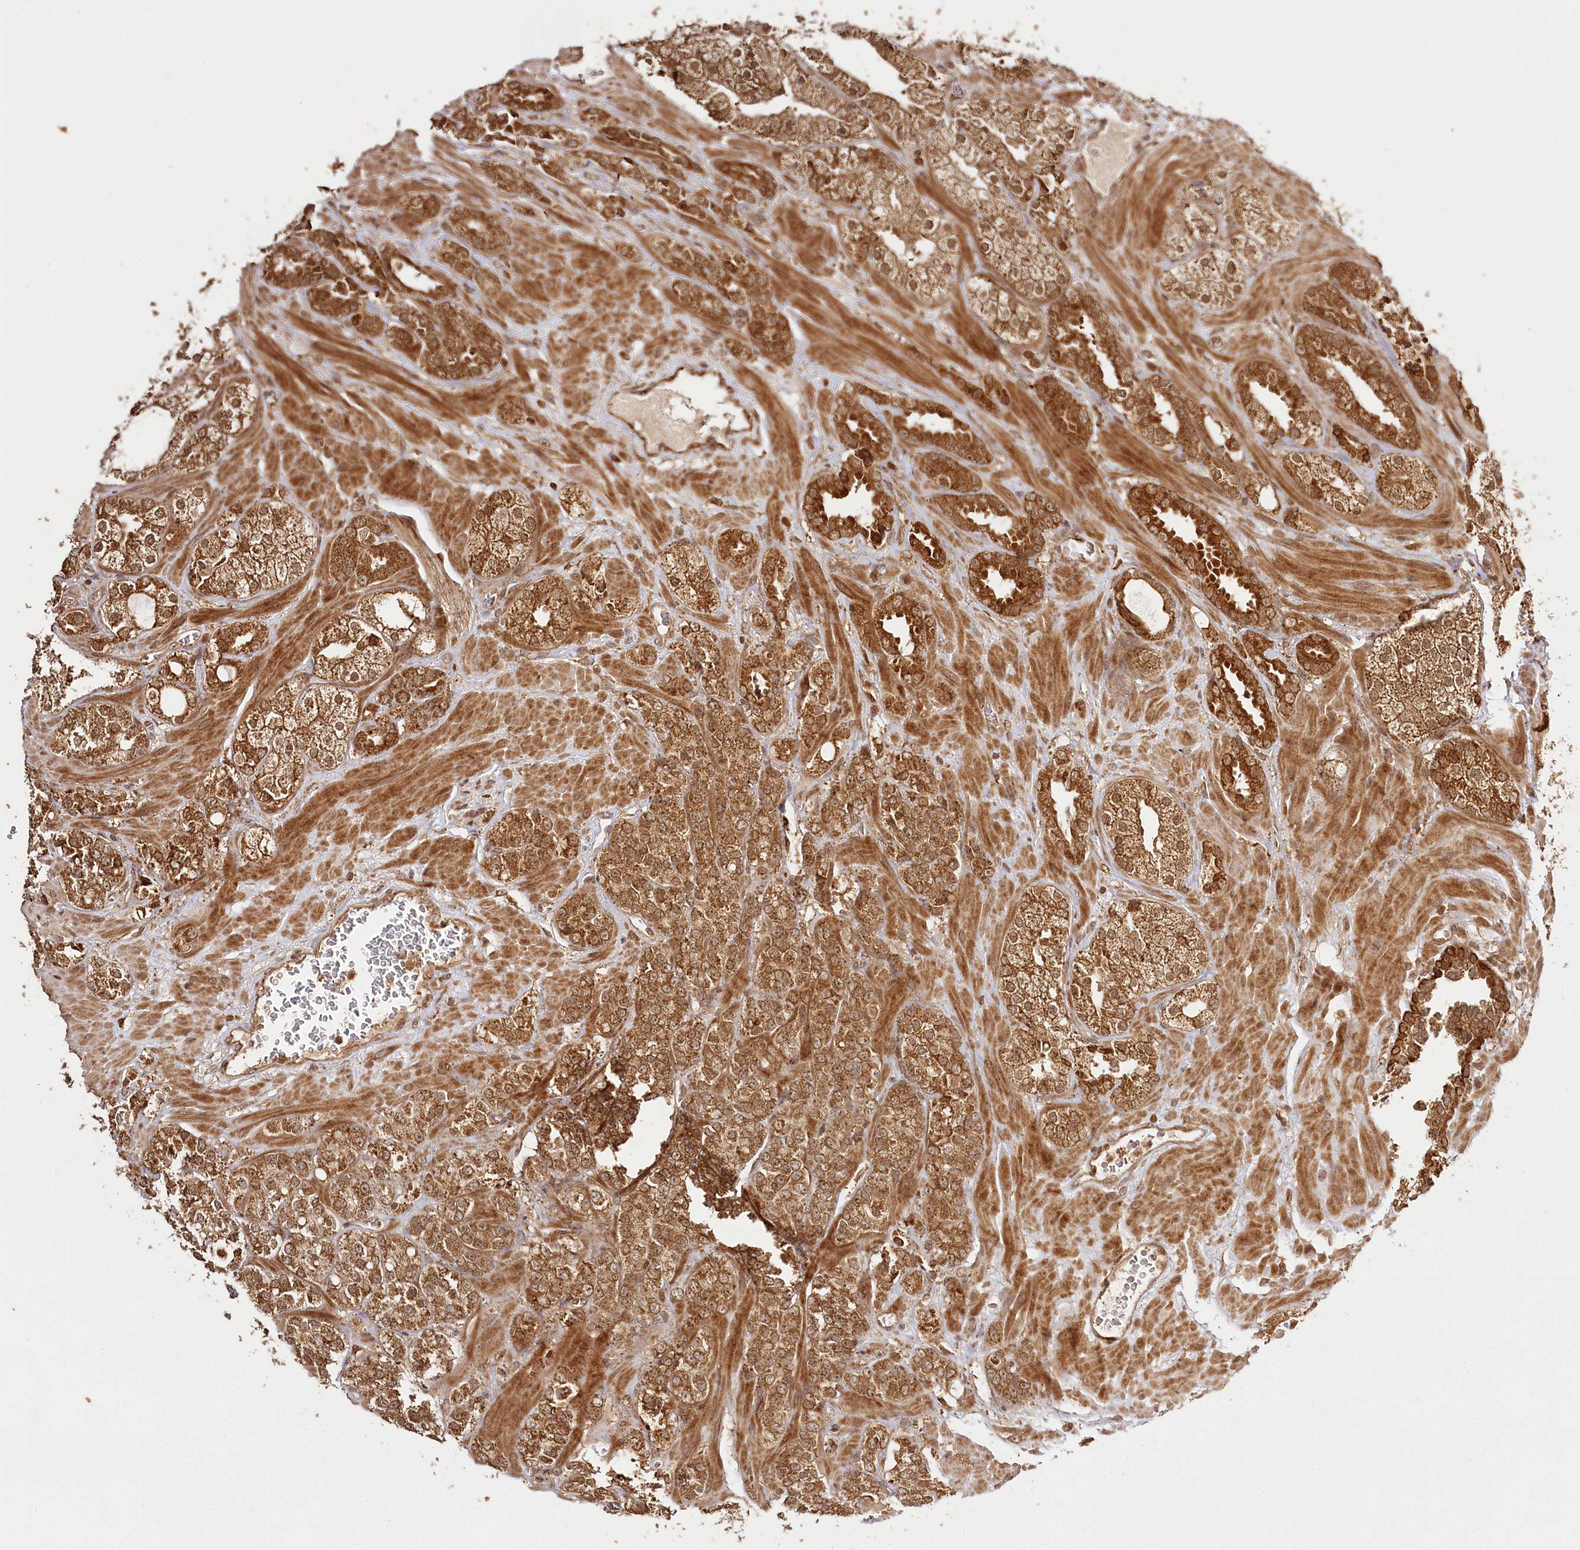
{"staining": {"intensity": "strong", "quantity": ">75%", "location": "cytoplasmic/membranous,nuclear"}, "tissue": "prostate cancer", "cell_type": "Tumor cells", "image_type": "cancer", "snomed": [{"axis": "morphology", "description": "Adenocarcinoma, High grade"}, {"axis": "topography", "description": "Prostate"}], "caption": "Immunohistochemistry of prostate cancer reveals high levels of strong cytoplasmic/membranous and nuclear staining in about >75% of tumor cells.", "gene": "ULK2", "patient": {"sex": "male", "age": 64}}